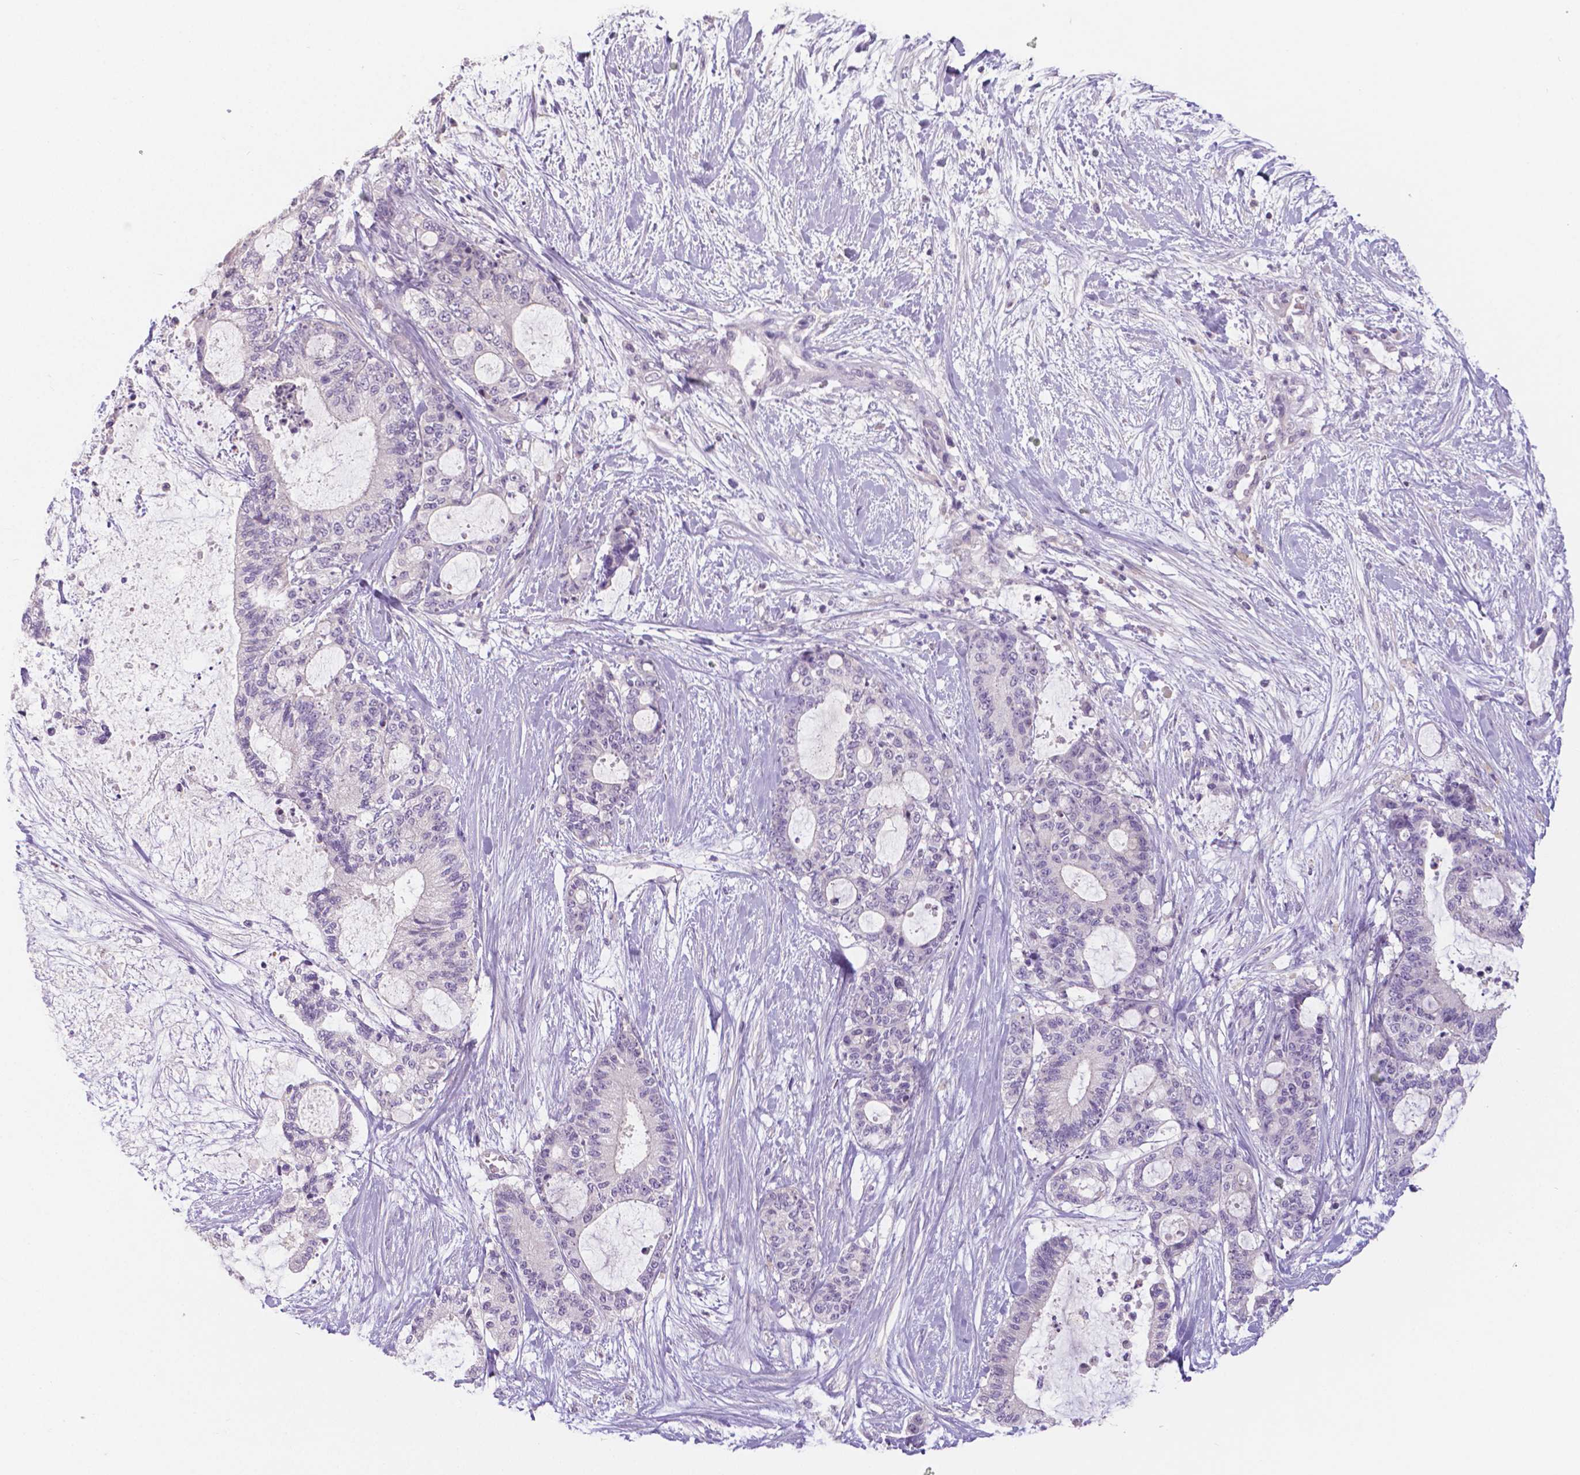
{"staining": {"intensity": "negative", "quantity": "none", "location": "none"}, "tissue": "liver cancer", "cell_type": "Tumor cells", "image_type": "cancer", "snomed": [{"axis": "morphology", "description": "Normal tissue, NOS"}, {"axis": "morphology", "description": "Cholangiocarcinoma"}, {"axis": "topography", "description": "Liver"}, {"axis": "topography", "description": "Peripheral nerve tissue"}], "caption": "Immunohistochemical staining of human liver cholangiocarcinoma demonstrates no significant positivity in tumor cells. (DAB IHC, high magnification).", "gene": "CRMP1", "patient": {"sex": "female", "age": 73}}